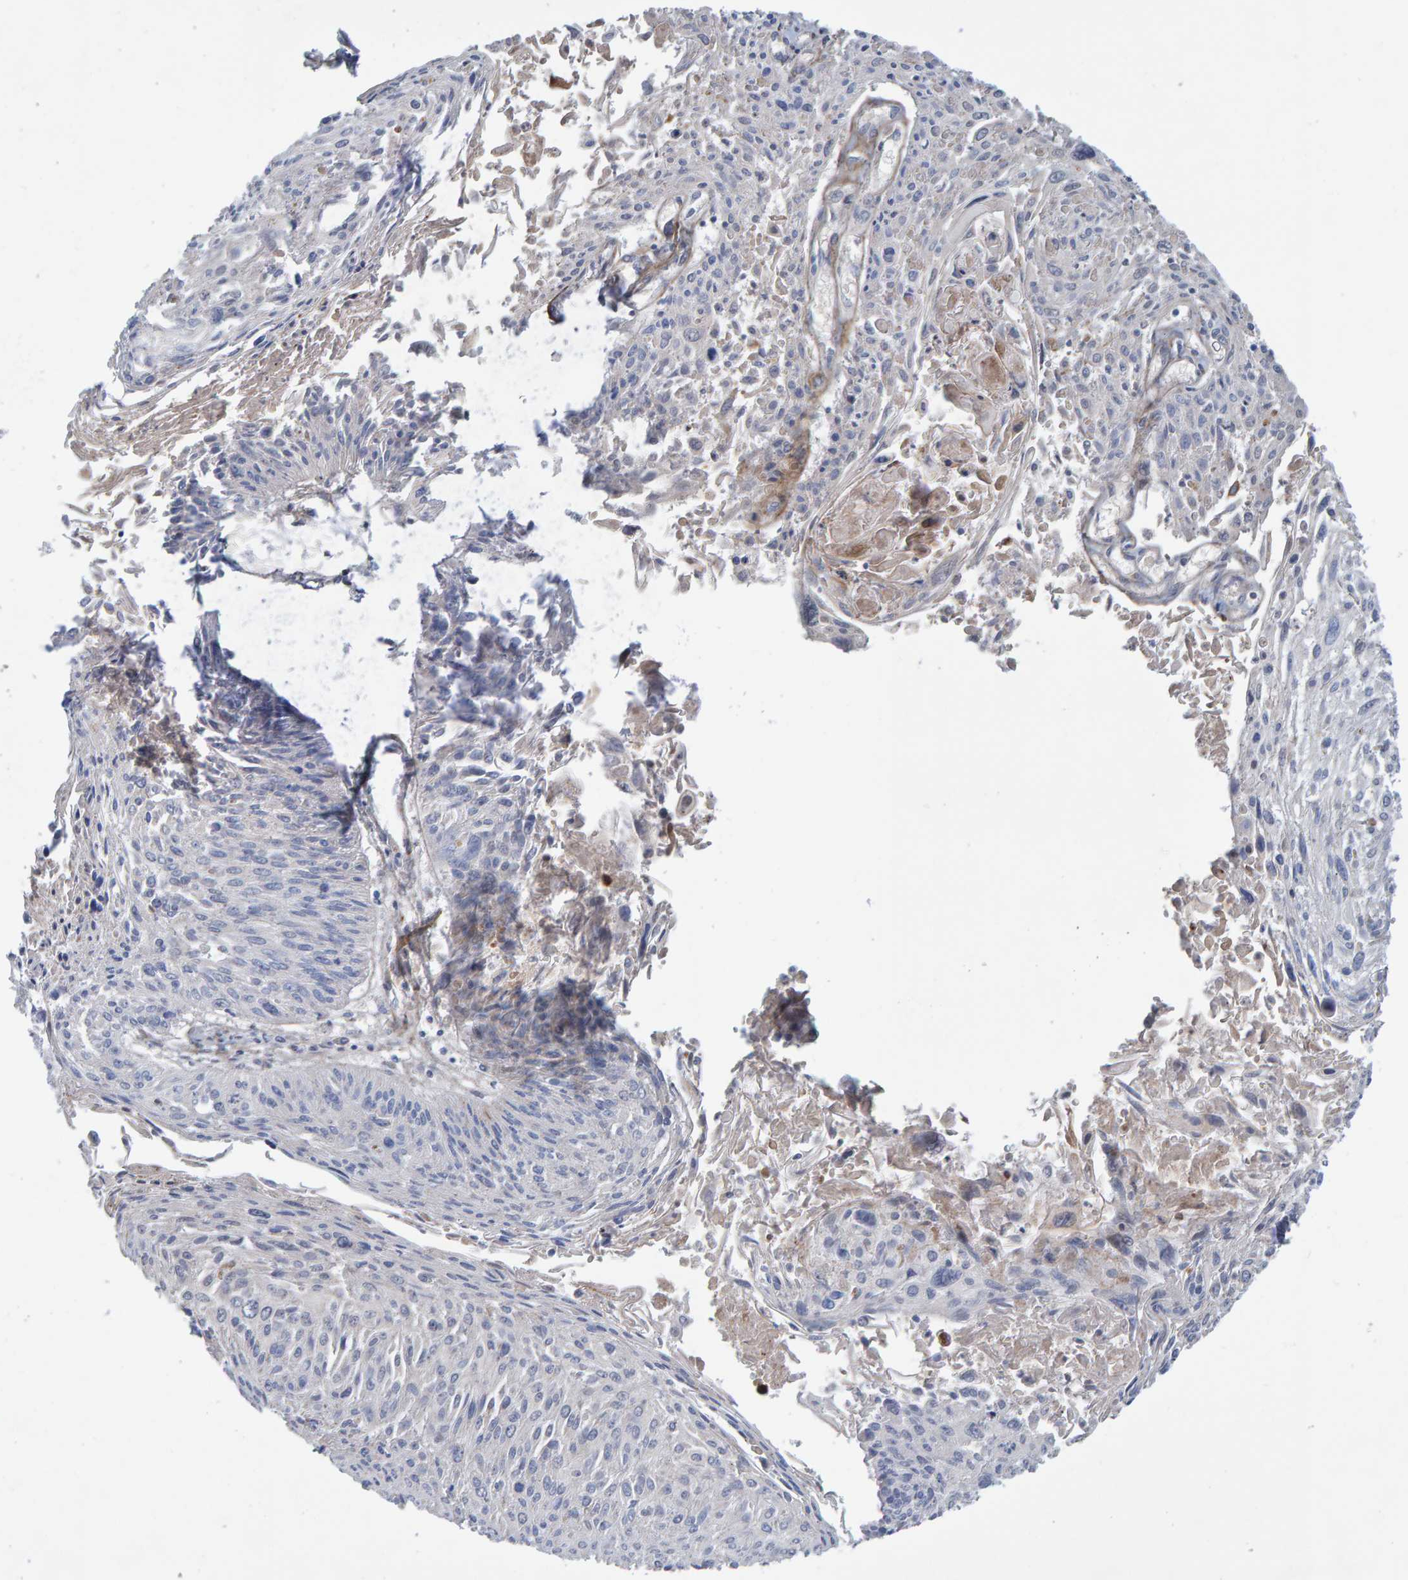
{"staining": {"intensity": "negative", "quantity": "none", "location": "none"}, "tissue": "cervical cancer", "cell_type": "Tumor cells", "image_type": "cancer", "snomed": [{"axis": "morphology", "description": "Squamous cell carcinoma, NOS"}, {"axis": "topography", "description": "Cervix"}], "caption": "An IHC histopathology image of cervical squamous cell carcinoma is shown. There is no staining in tumor cells of cervical squamous cell carcinoma. (Brightfield microscopy of DAB immunohistochemistry at high magnification).", "gene": "MFSD6L", "patient": {"sex": "female", "age": 51}}